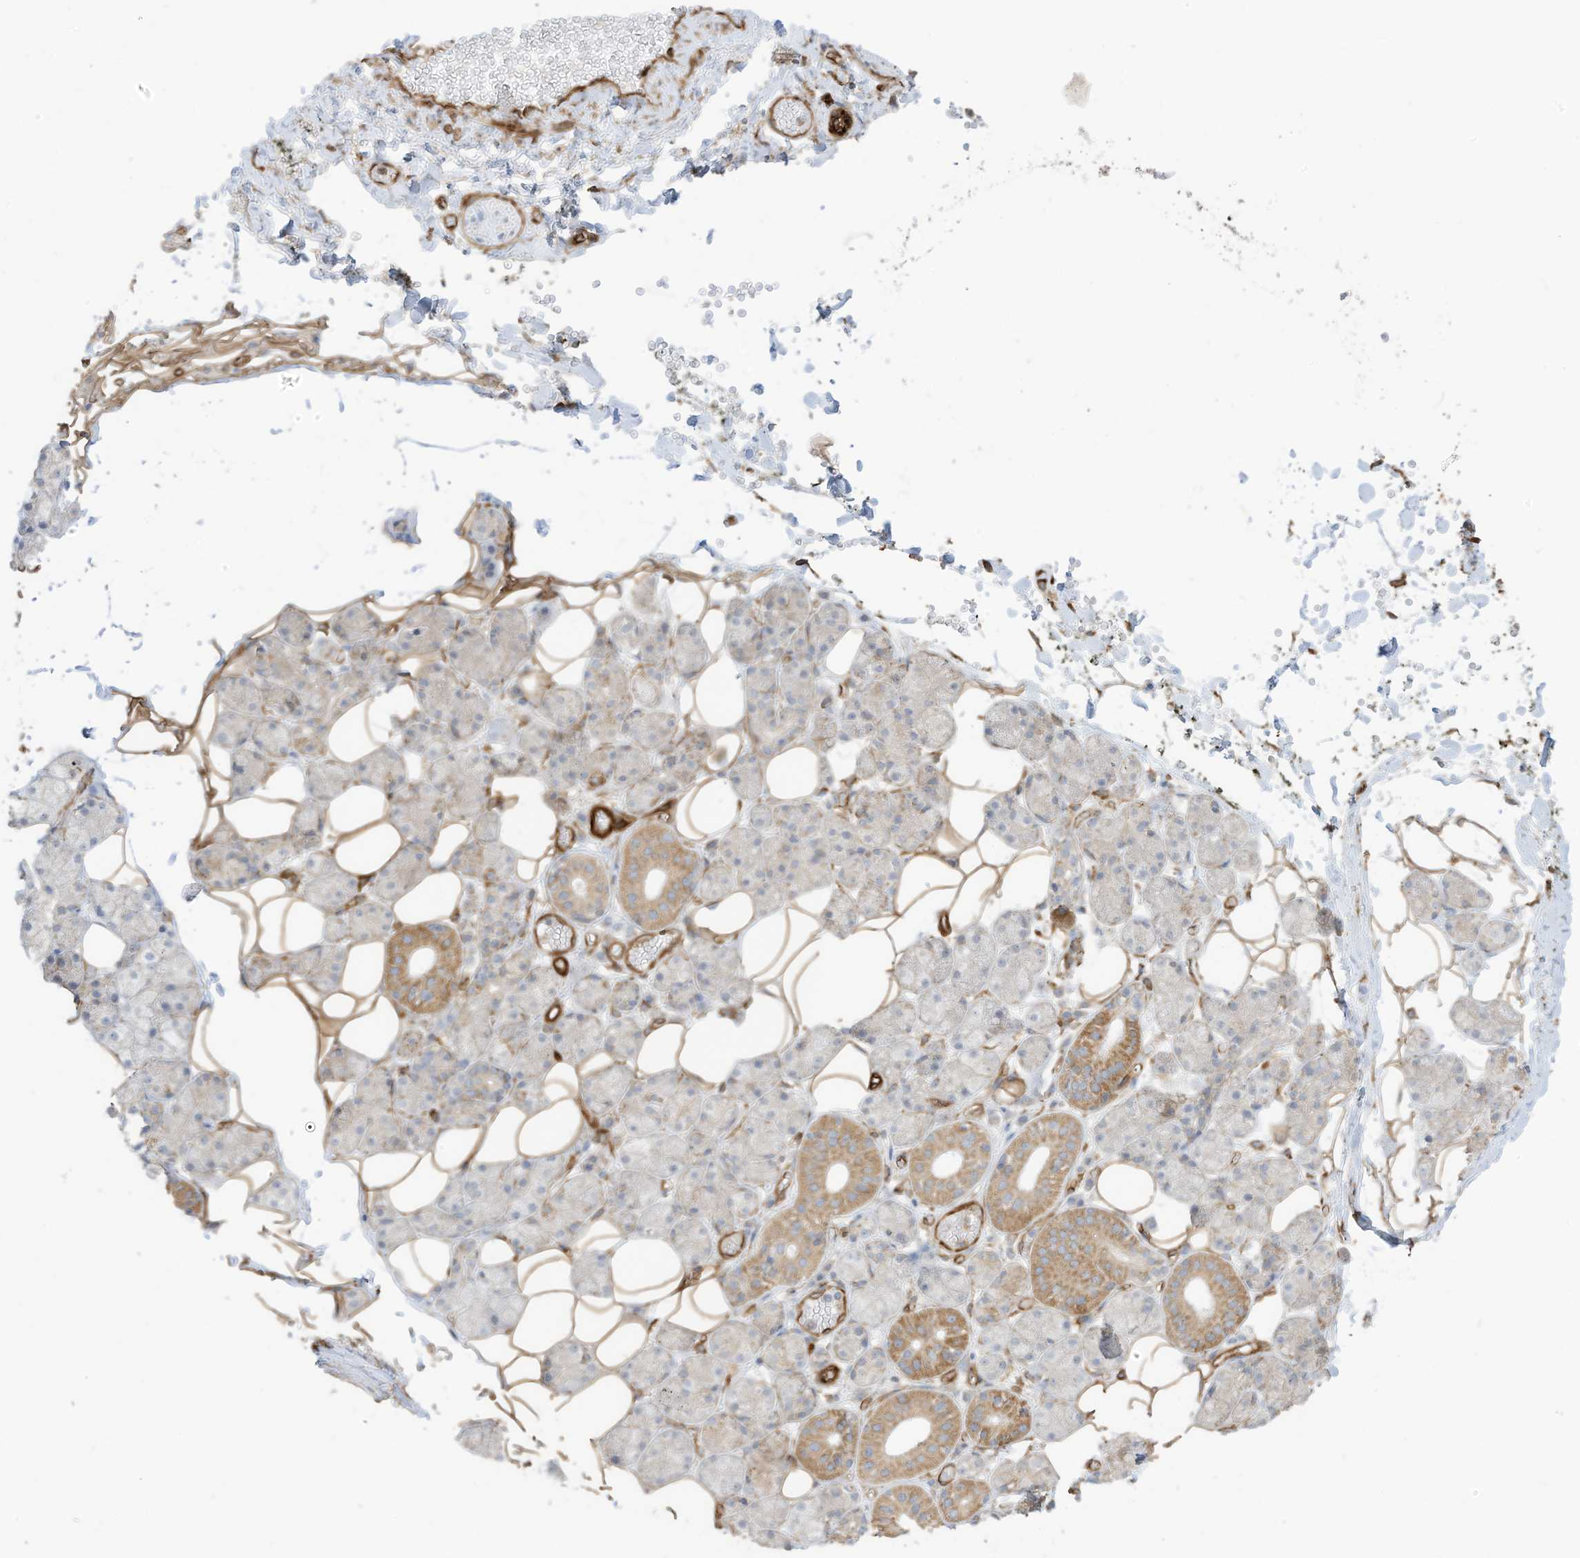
{"staining": {"intensity": "moderate", "quantity": "<25%", "location": "cytoplasmic/membranous"}, "tissue": "salivary gland", "cell_type": "Glandular cells", "image_type": "normal", "snomed": [{"axis": "morphology", "description": "Normal tissue, NOS"}, {"axis": "topography", "description": "Salivary gland"}], "caption": "Protein staining by immunohistochemistry displays moderate cytoplasmic/membranous expression in approximately <25% of glandular cells in benign salivary gland.", "gene": "ABCB7", "patient": {"sex": "female", "age": 33}}